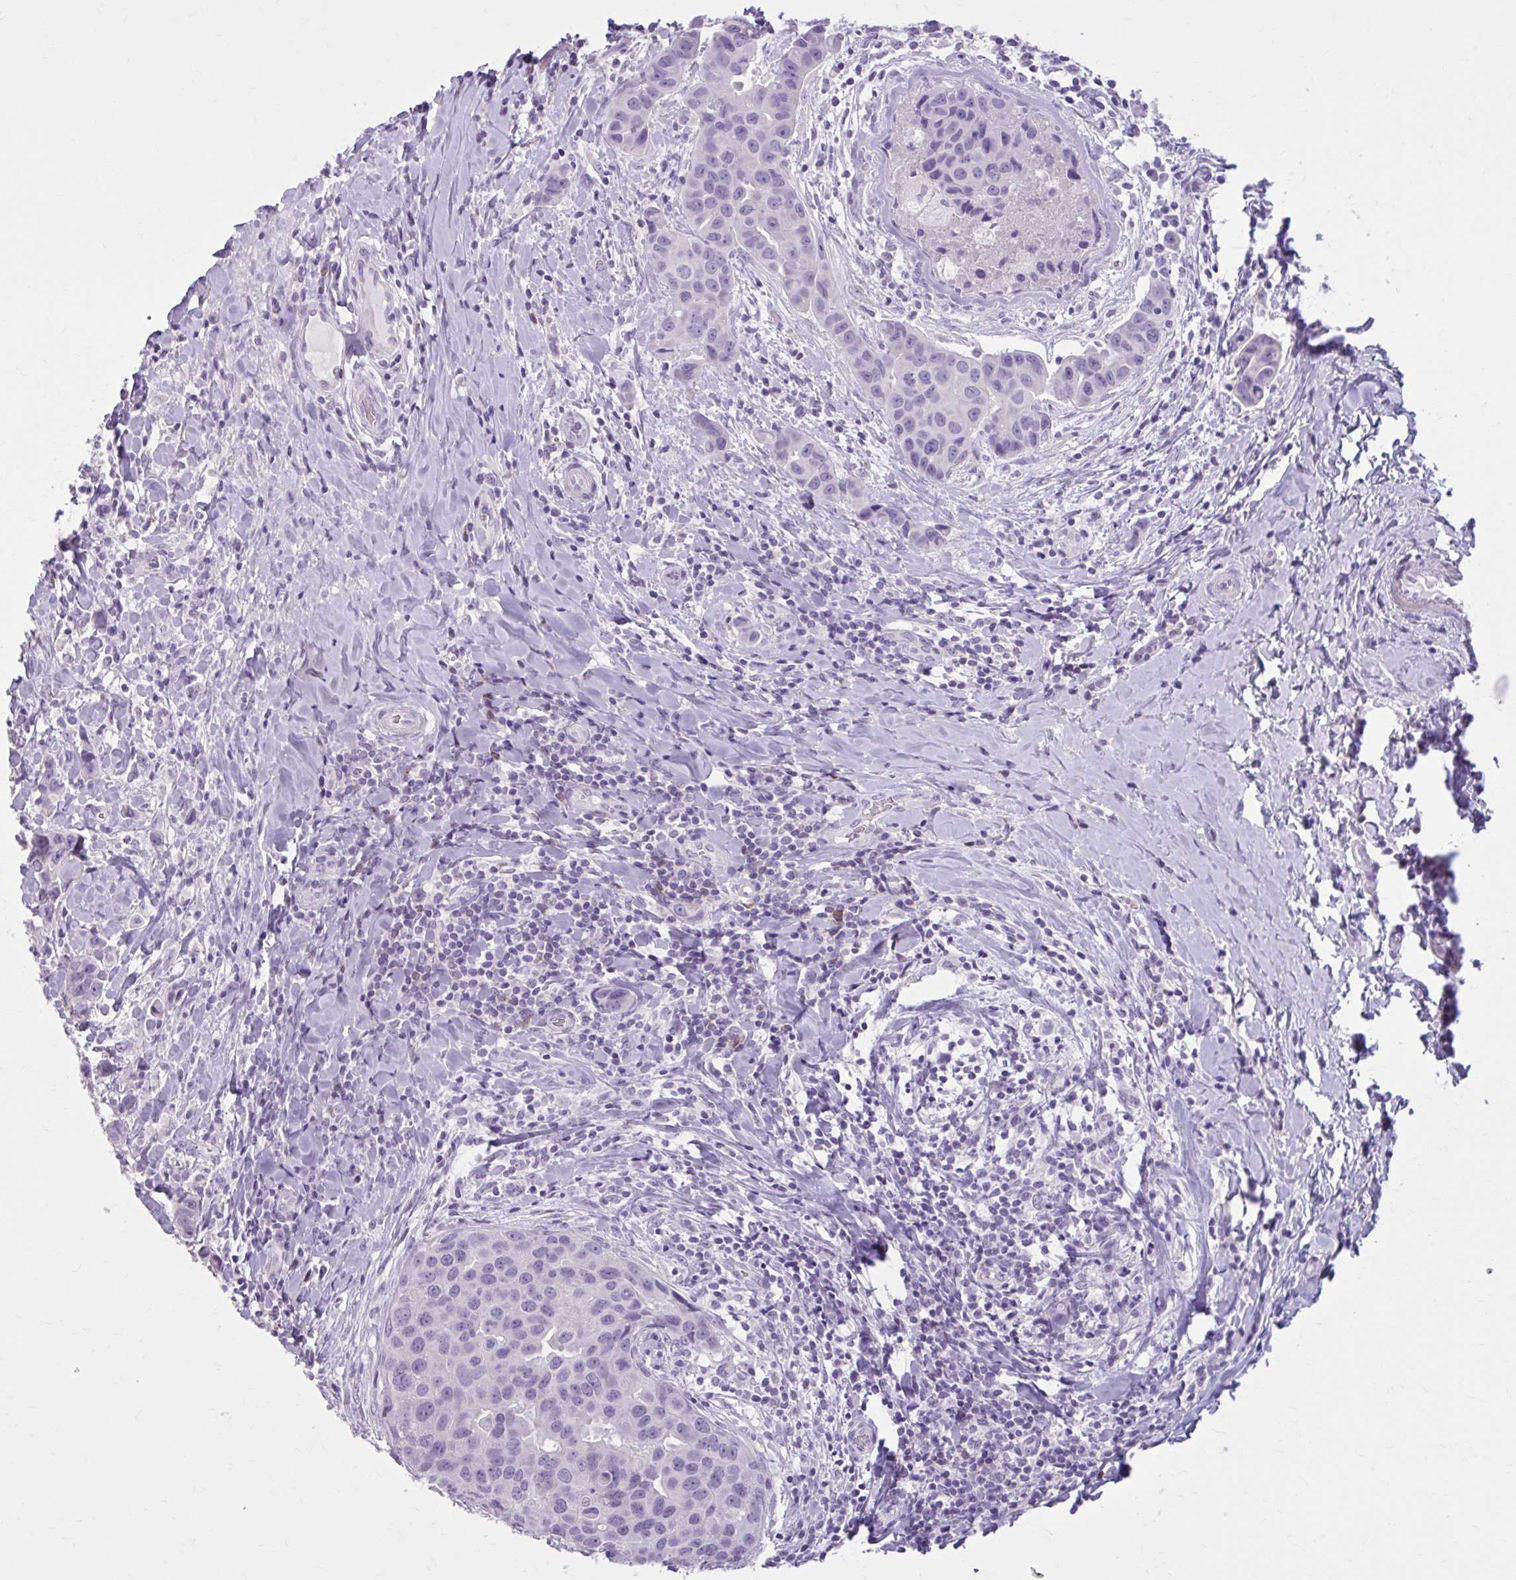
{"staining": {"intensity": "negative", "quantity": "none", "location": "none"}, "tissue": "breast cancer", "cell_type": "Tumor cells", "image_type": "cancer", "snomed": [{"axis": "morphology", "description": "Duct carcinoma"}, {"axis": "topography", "description": "Breast"}], "caption": "Tumor cells show no significant staining in breast invasive ductal carcinoma.", "gene": "OR4B1", "patient": {"sex": "female", "age": 24}}